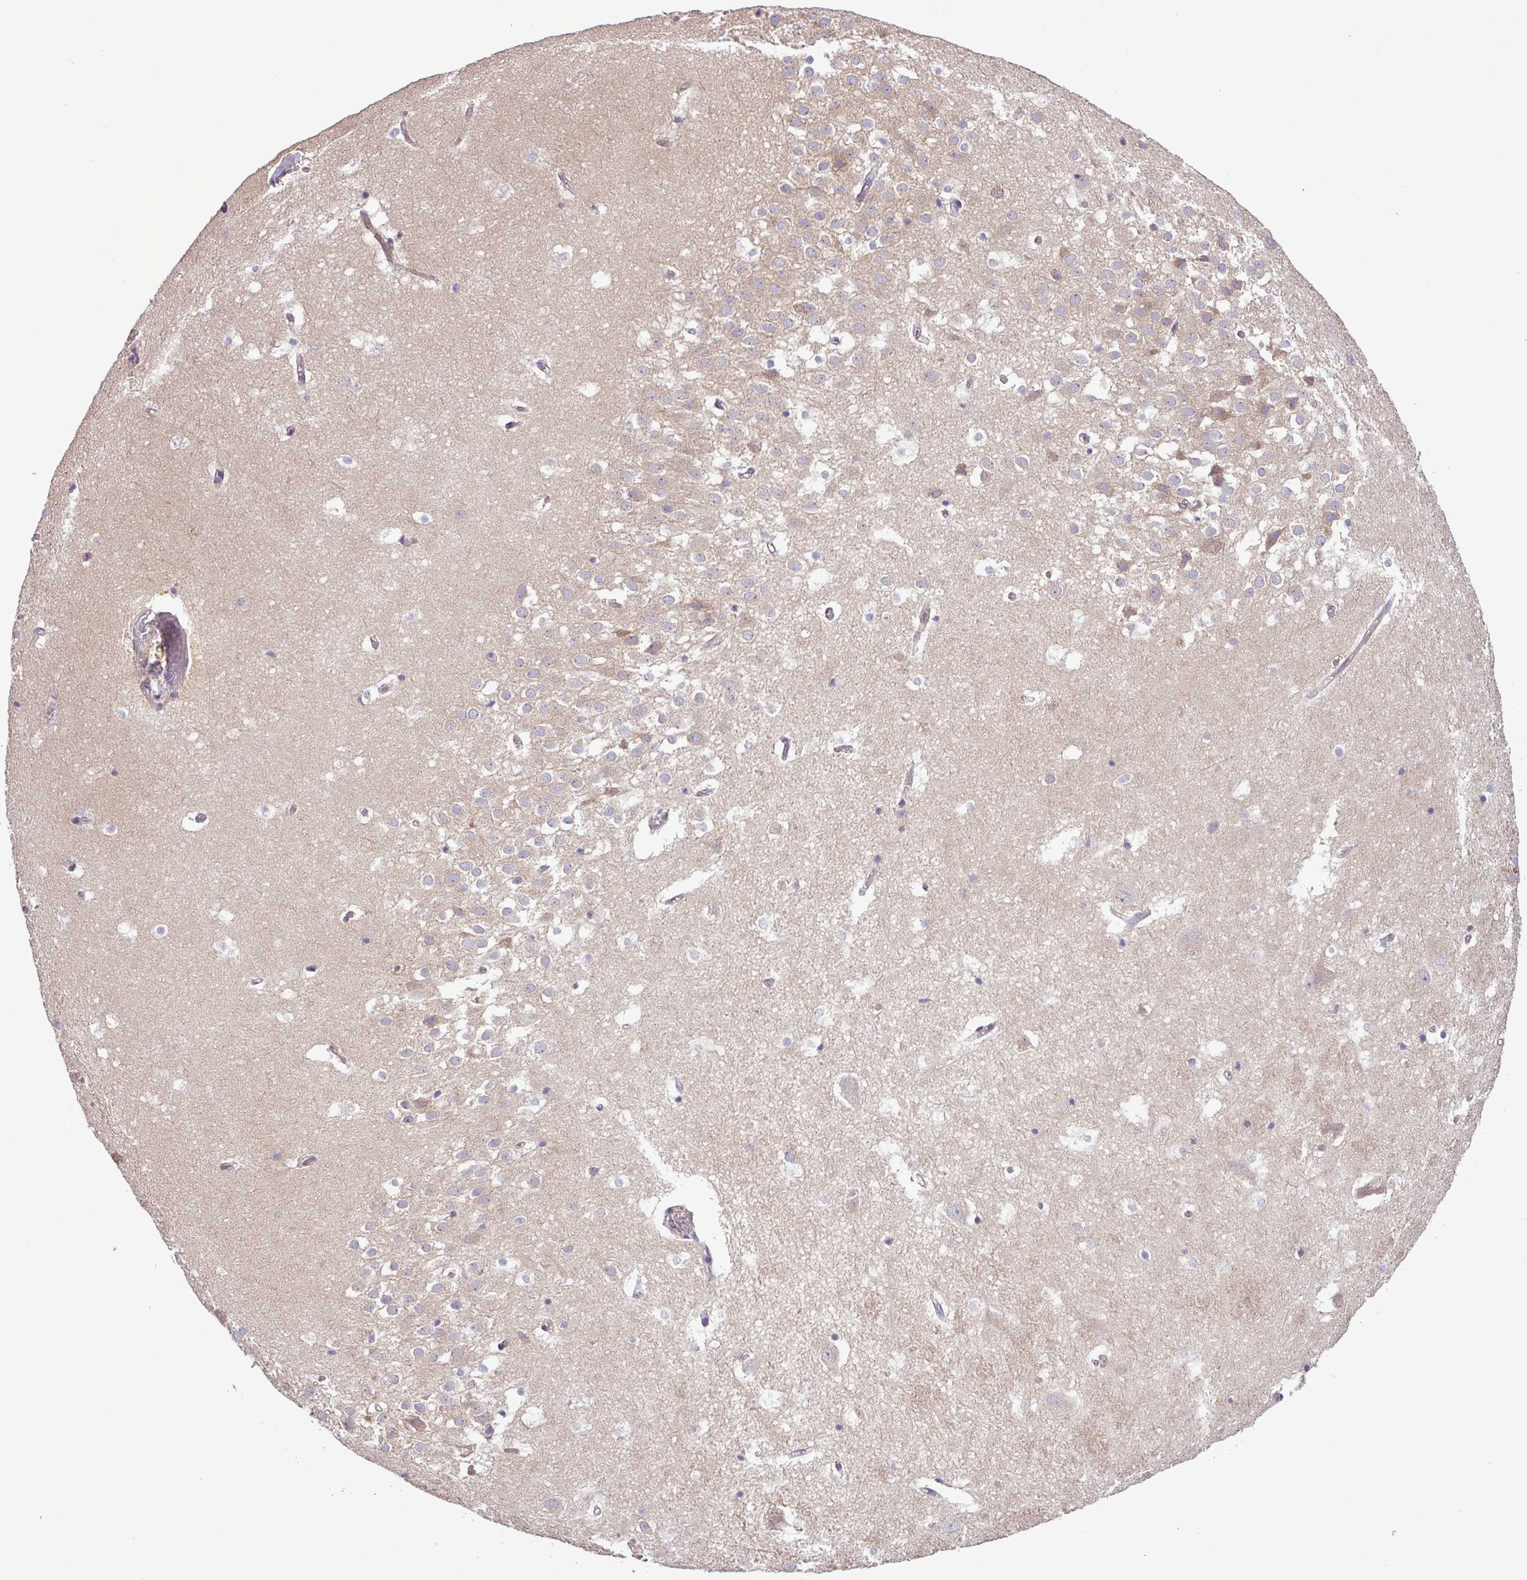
{"staining": {"intensity": "moderate", "quantity": "<25%", "location": "cytoplasmic/membranous"}, "tissue": "hippocampus", "cell_type": "Glial cells", "image_type": "normal", "snomed": [{"axis": "morphology", "description": "Normal tissue, NOS"}, {"axis": "topography", "description": "Hippocampus"}], "caption": "This micrograph displays normal hippocampus stained with IHC to label a protein in brown. The cytoplasmic/membranous of glial cells show moderate positivity for the protein. Nuclei are counter-stained blue.", "gene": "CARHSP1", "patient": {"sex": "female", "age": 52}}